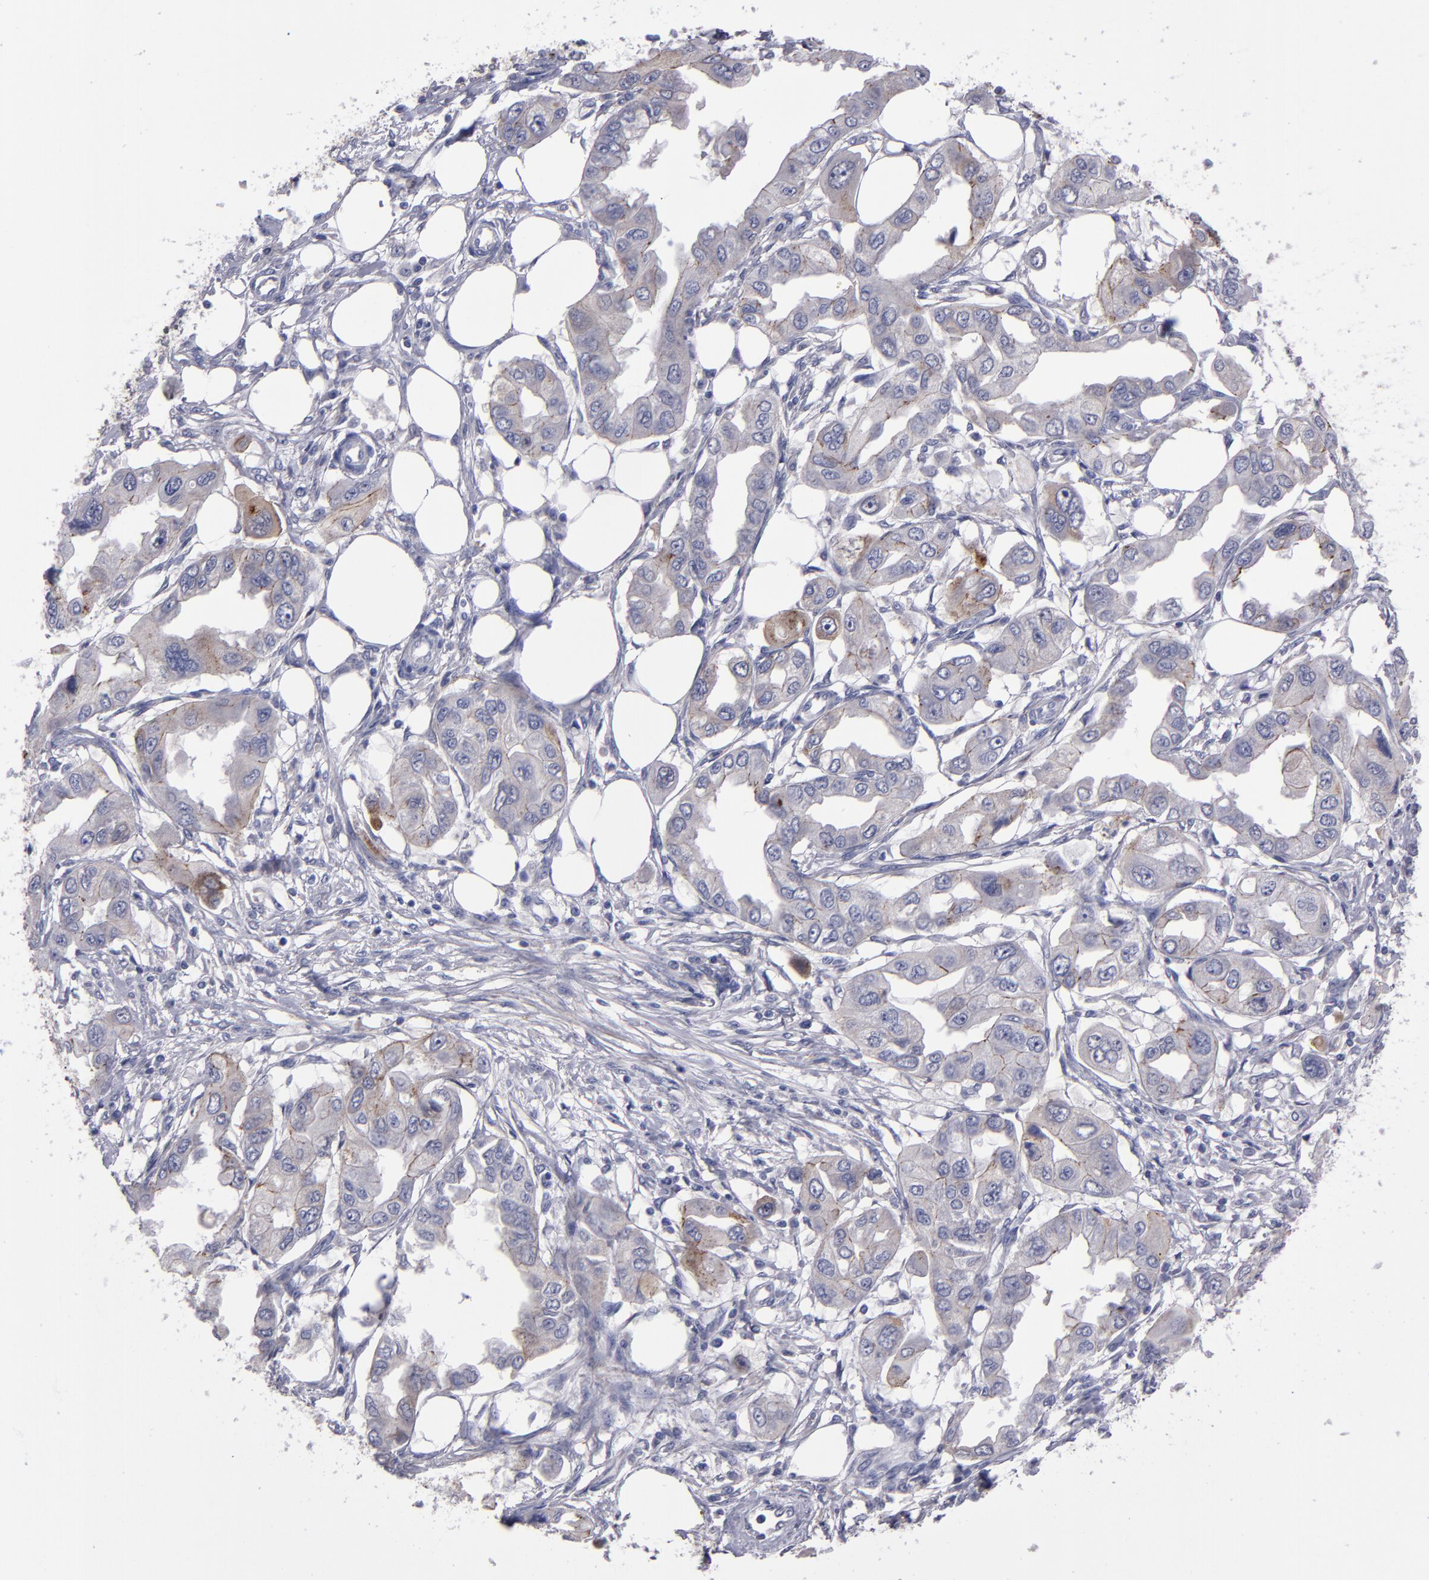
{"staining": {"intensity": "weak", "quantity": ">75%", "location": "cytoplasmic/membranous"}, "tissue": "endometrial cancer", "cell_type": "Tumor cells", "image_type": "cancer", "snomed": [{"axis": "morphology", "description": "Adenocarcinoma, NOS"}, {"axis": "topography", "description": "Endometrium"}], "caption": "Endometrial adenocarcinoma tissue reveals weak cytoplasmic/membranous expression in about >75% of tumor cells, visualized by immunohistochemistry.", "gene": "CDH3", "patient": {"sex": "female", "age": 67}}